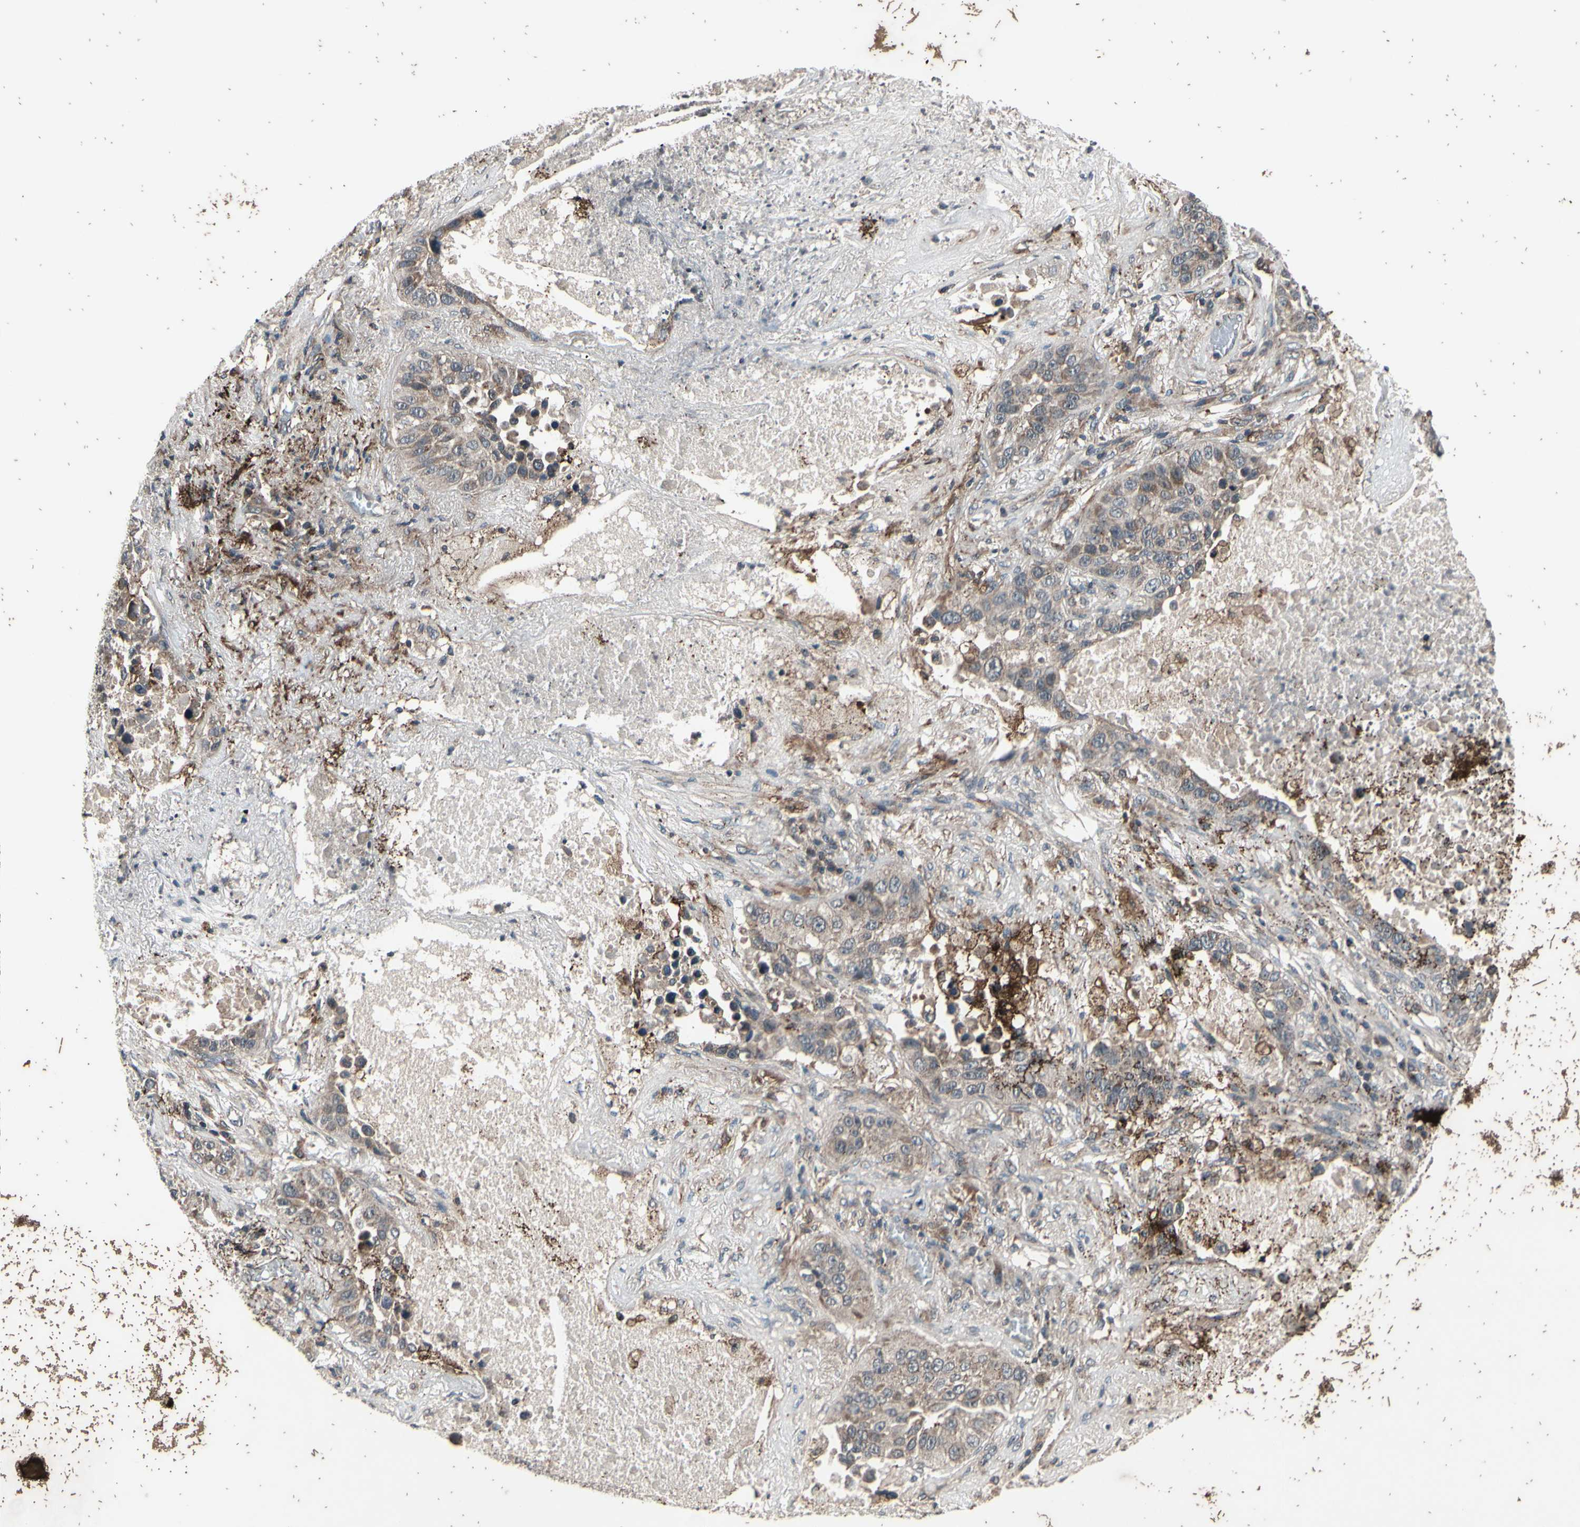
{"staining": {"intensity": "weak", "quantity": ">75%", "location": "cytoplasmic/membranous"}, "tissue": "lung cancer", "cell_type": "Tumor cells", "image_type": "cancer", "snomed": [{"axis": "morphology", "description": "Squamous cell carcinoma, NOS"}, {"axis": "topography", "description": "Lung"}], "caption": "Immunohistochemistry histopathology image of neoplastic tissue: human lung squamous cell carcinoma stained using immunohistochemistry (IHC) demonstrates low levels of weak protein expression localized specifically in the cytoplasmic/membranous of tumor cells, appearing as a cytoplasmic/membranous brown color.", "gene": "MBTPS2", "patient": {"sex": "male", "age": 57}}